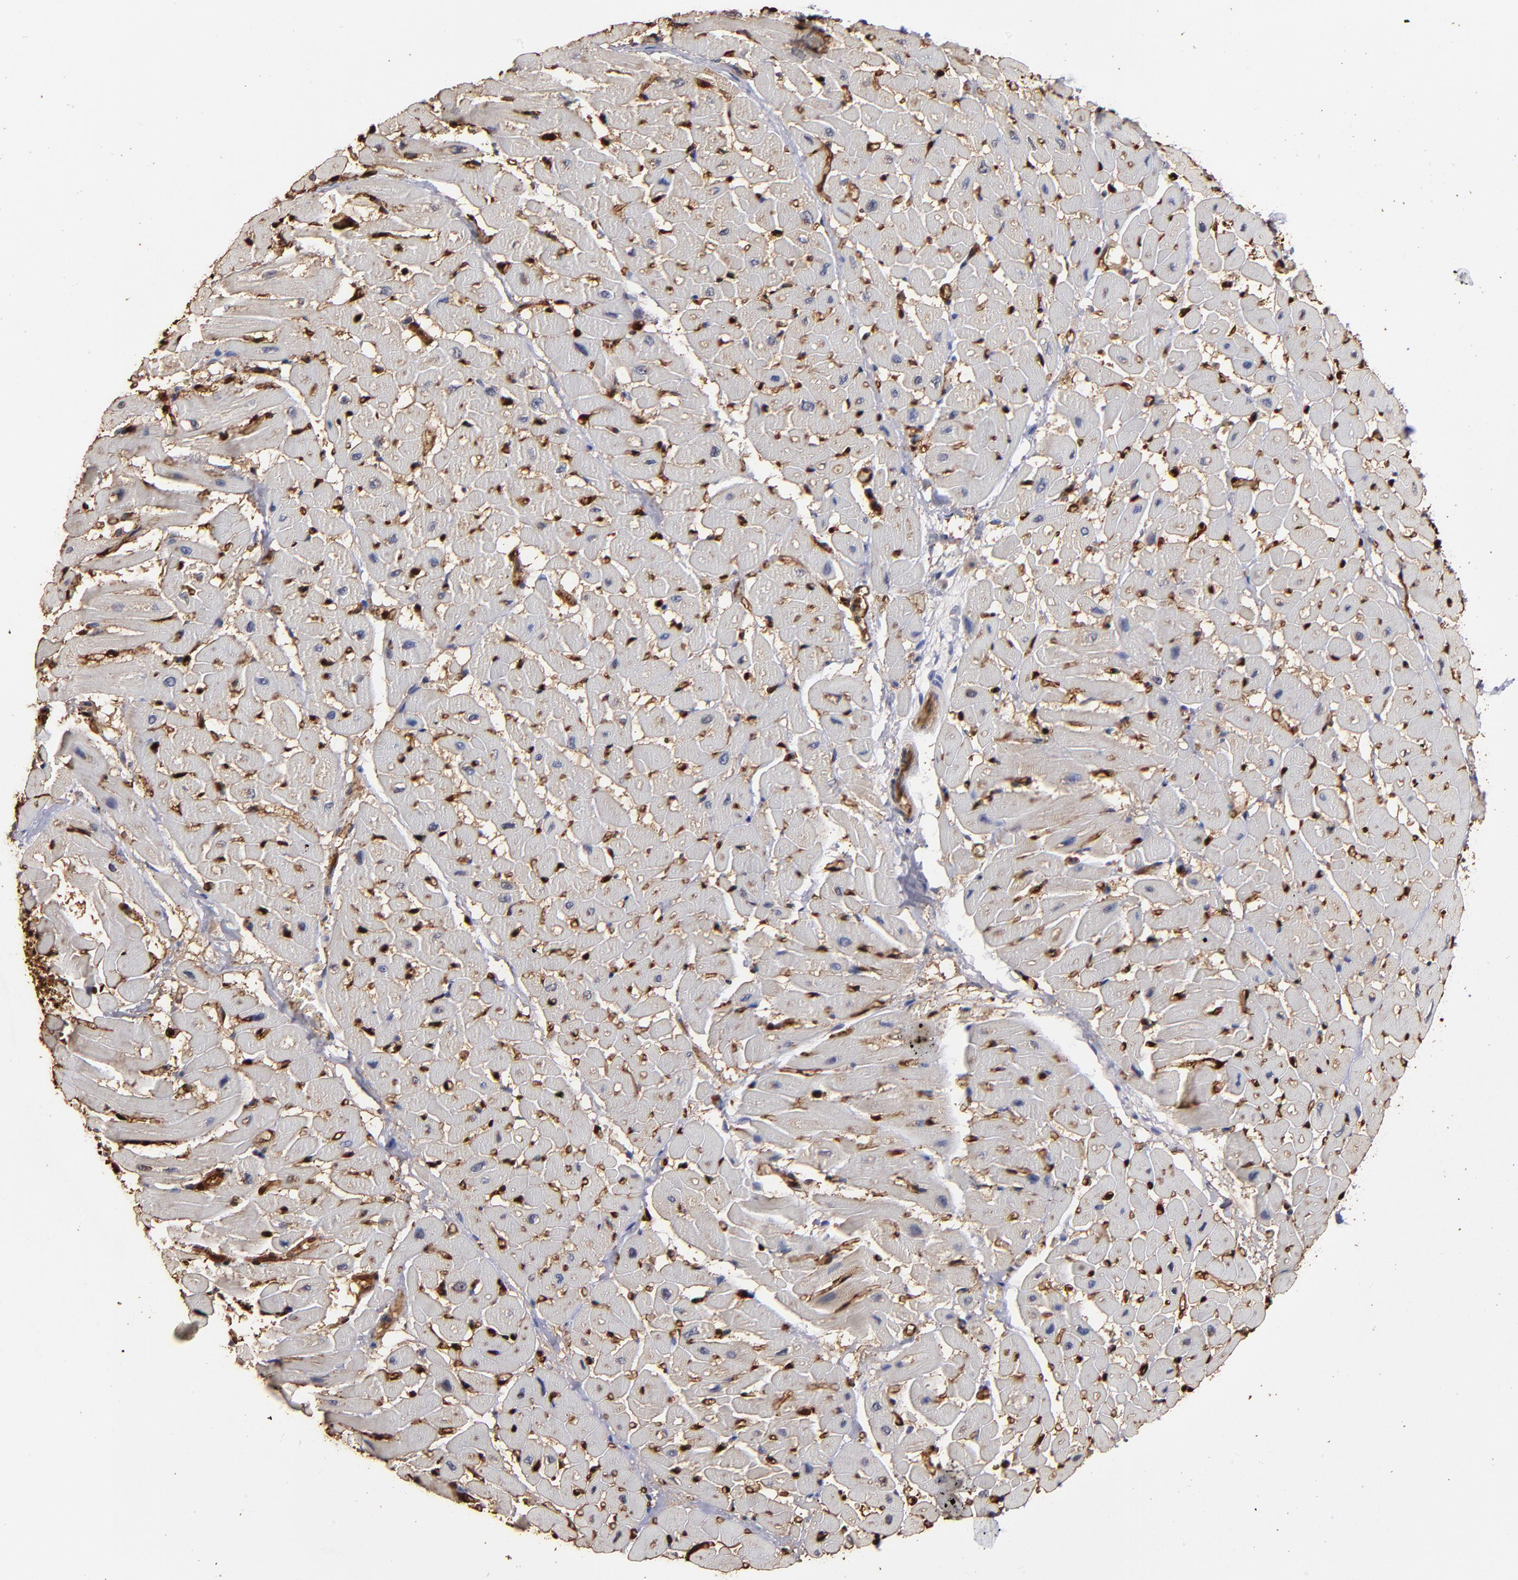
{"staining": {"intensity": "negative", "quantity": "none", "location": "none"}, "tissue": "heart muscle", "cell_type": "Cardiomyocytes", "image_type": "normal", "snomed": [{"axis": "morphology", "description": "Normal tissue, NOS"}, {"axis": "topography", "description": "Heart"}], "caption": "The image shows no significant positivity in cardiomyocytes of heart muscle.", "gene": "FABP4", "patient": {"sex": "male", "age": 45}}